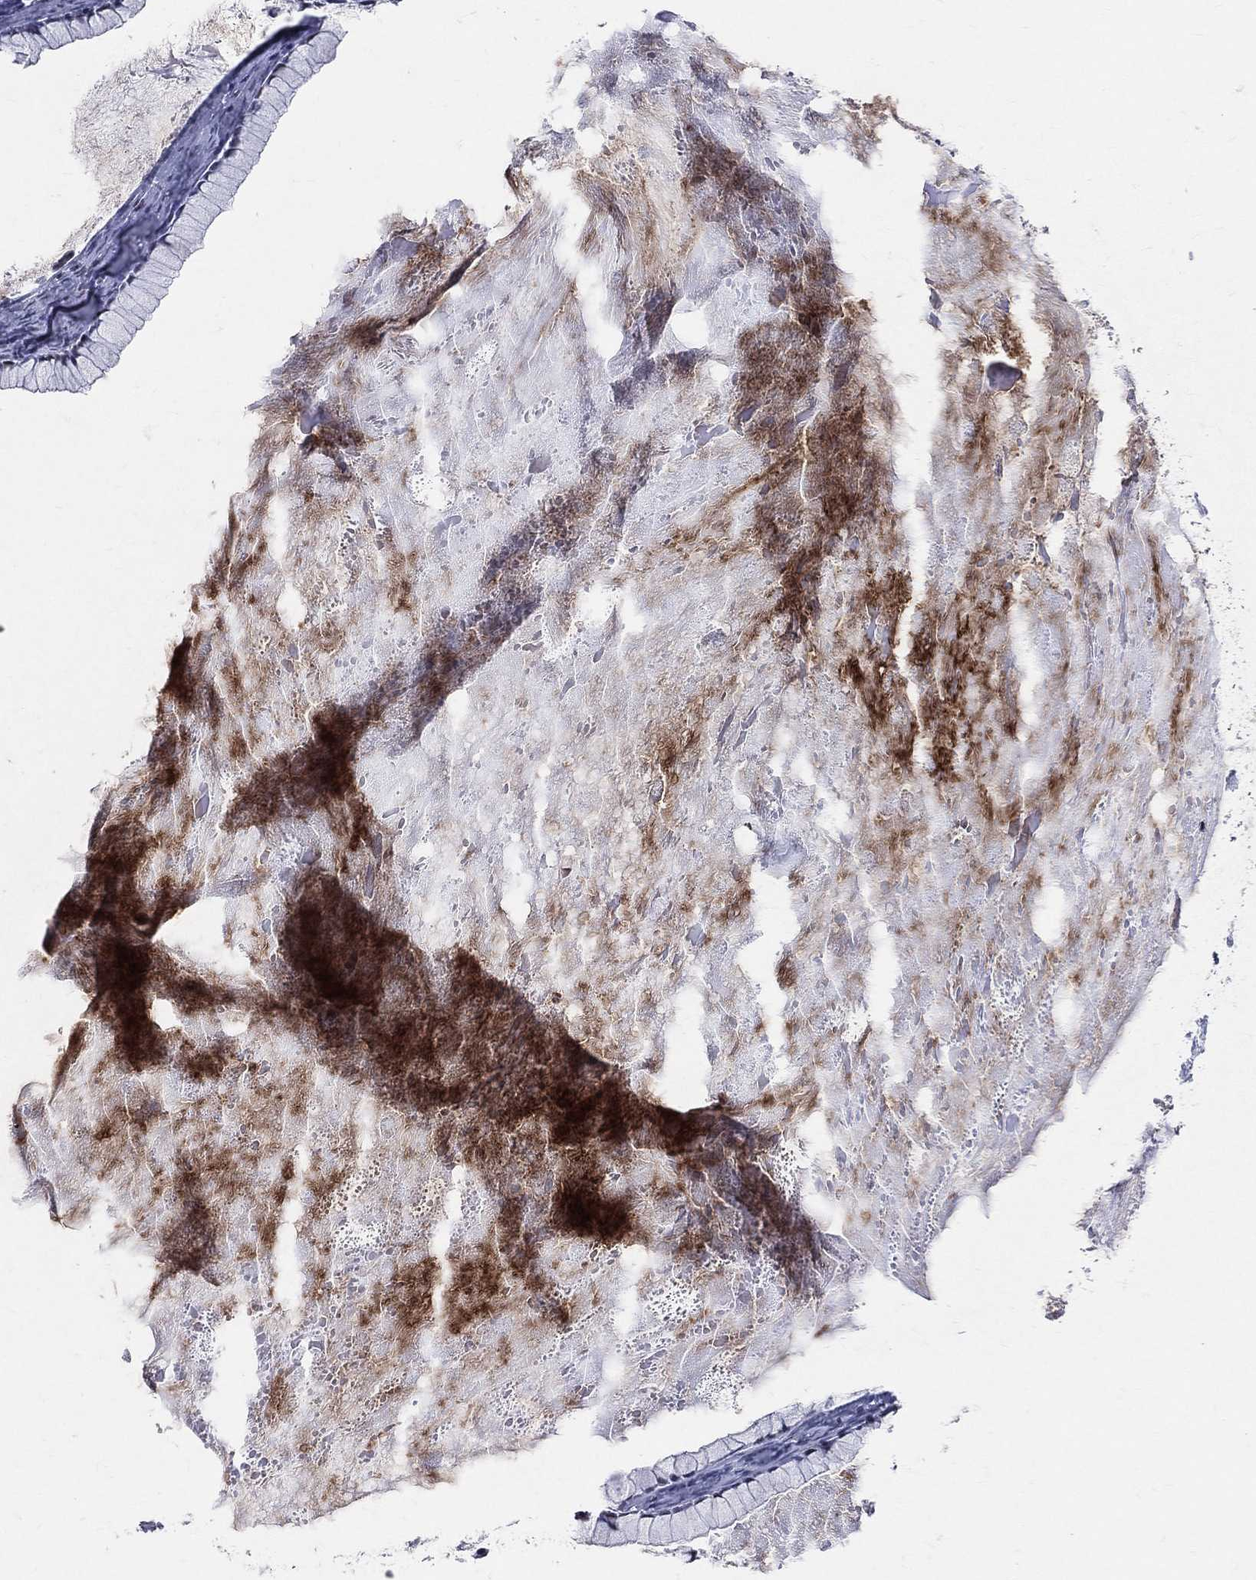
{"staining": {"intensity": "negative", "quantity": "none", "location": "none"}, "tissue": "ovarian cancer", "cell_type": "Tumor cells", "image_type": "cancer", "snomed": [{"axis": "morphology", "description": "Cystadenocarcinoma, mucinous, NOS"}, {"axis": "topography", "description": "Ovary"}], "caption": "Immunohistochemical staining of ovarian mucinous cystadenocarcinoma exhibits no significant positivity in tumor cells.", "gene": "CDK7", "patient": {"sex": "female", "age": 41}}